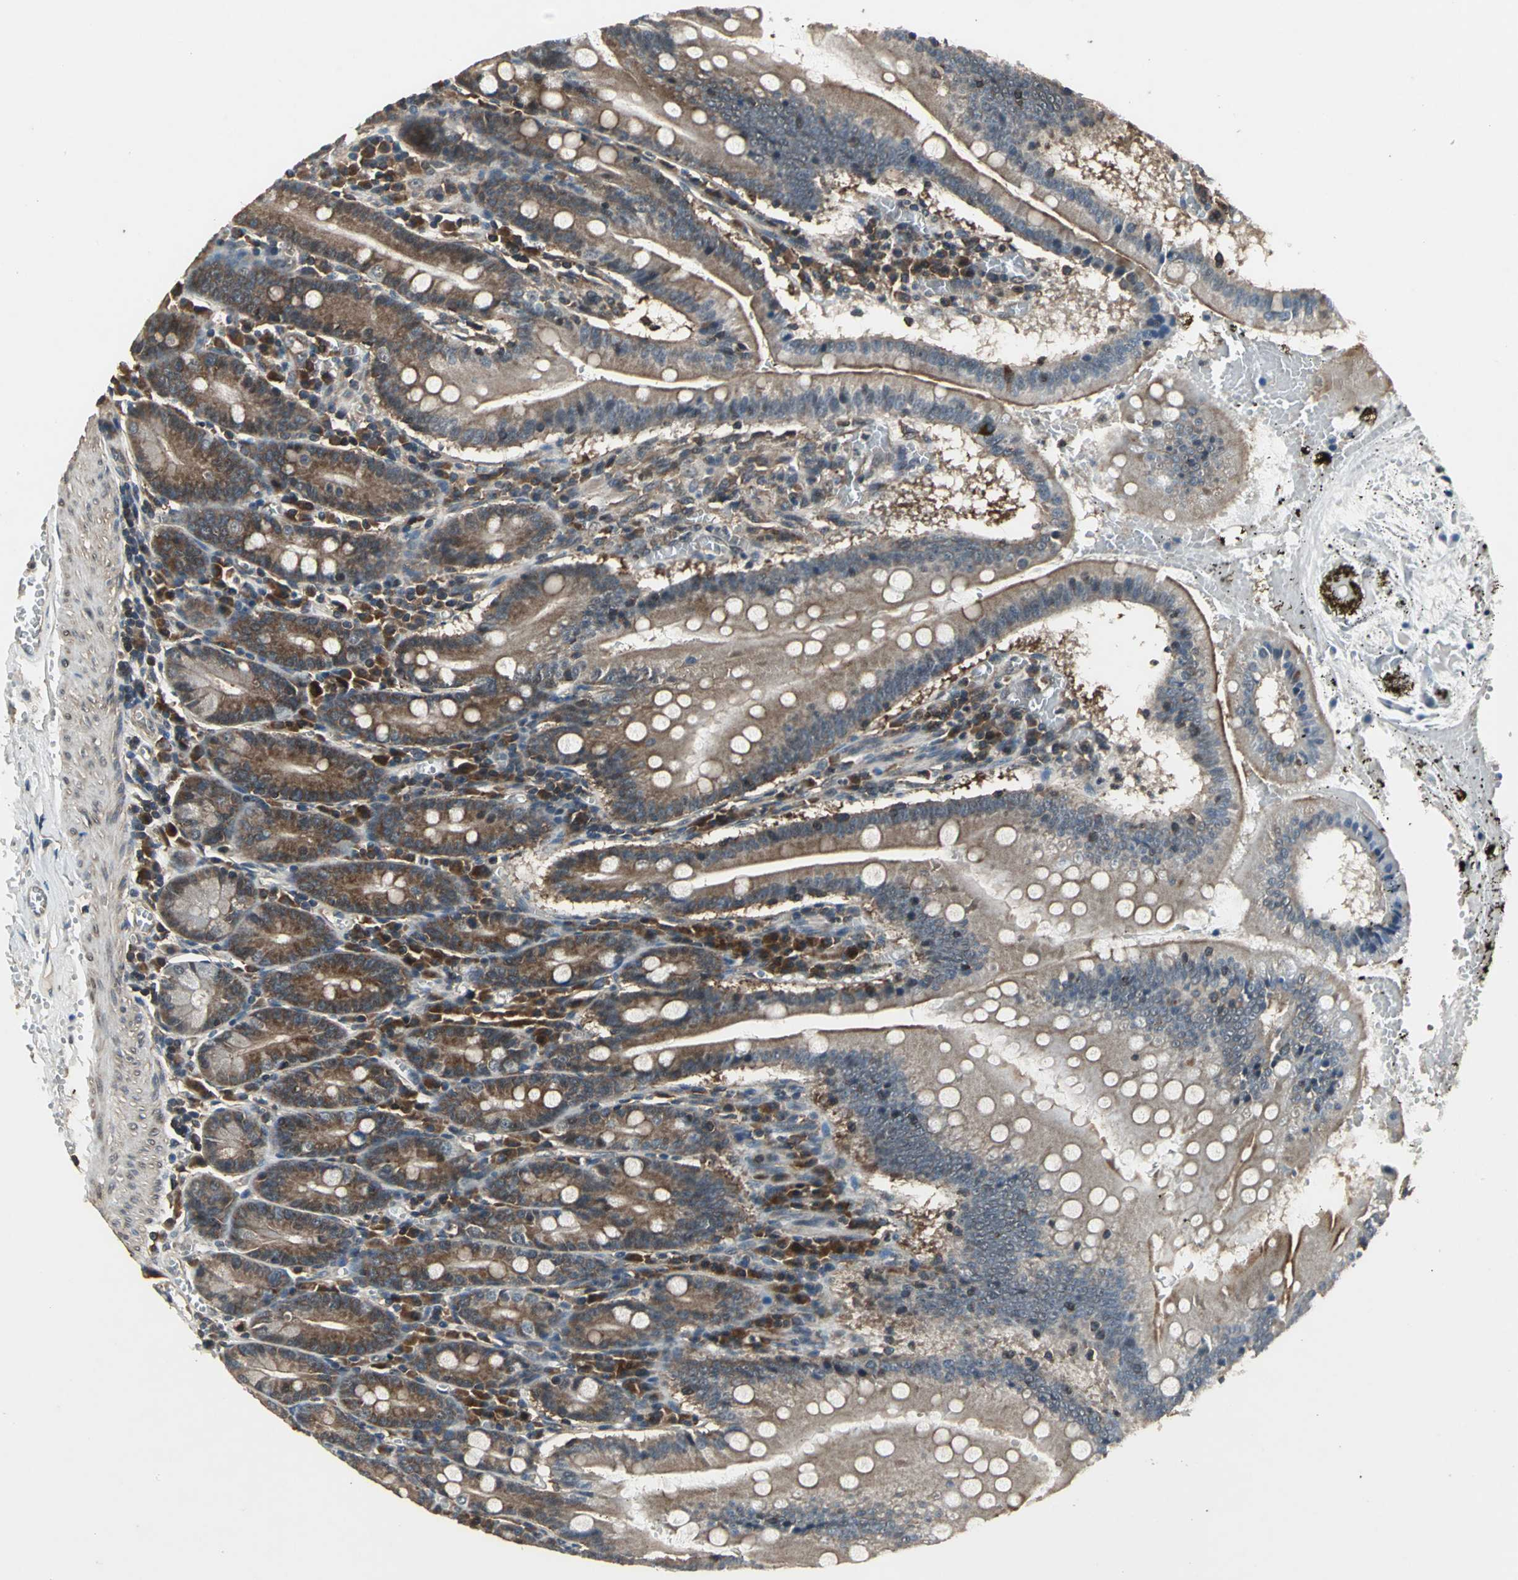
{"staining": {"intensity": "strong", "quantity": ">75%", "location": "cytoplasmic/membranous"}, "tissue": "small intestine", "cell_type": "Glandular cells", "image_type": "normal", "snomed": [{"axis": "morphology", "description": "Normal tissue, NOS"}, {"axis": "topography", "description": "Small intestine"}], "caption": "Glandular cells exhibit strong cytoplasmic/membranous expression in about >75% of cells in unremarkable small intestine.", "gene": "EIF2B2", "patient": {"sex": "male", "age": 71}}